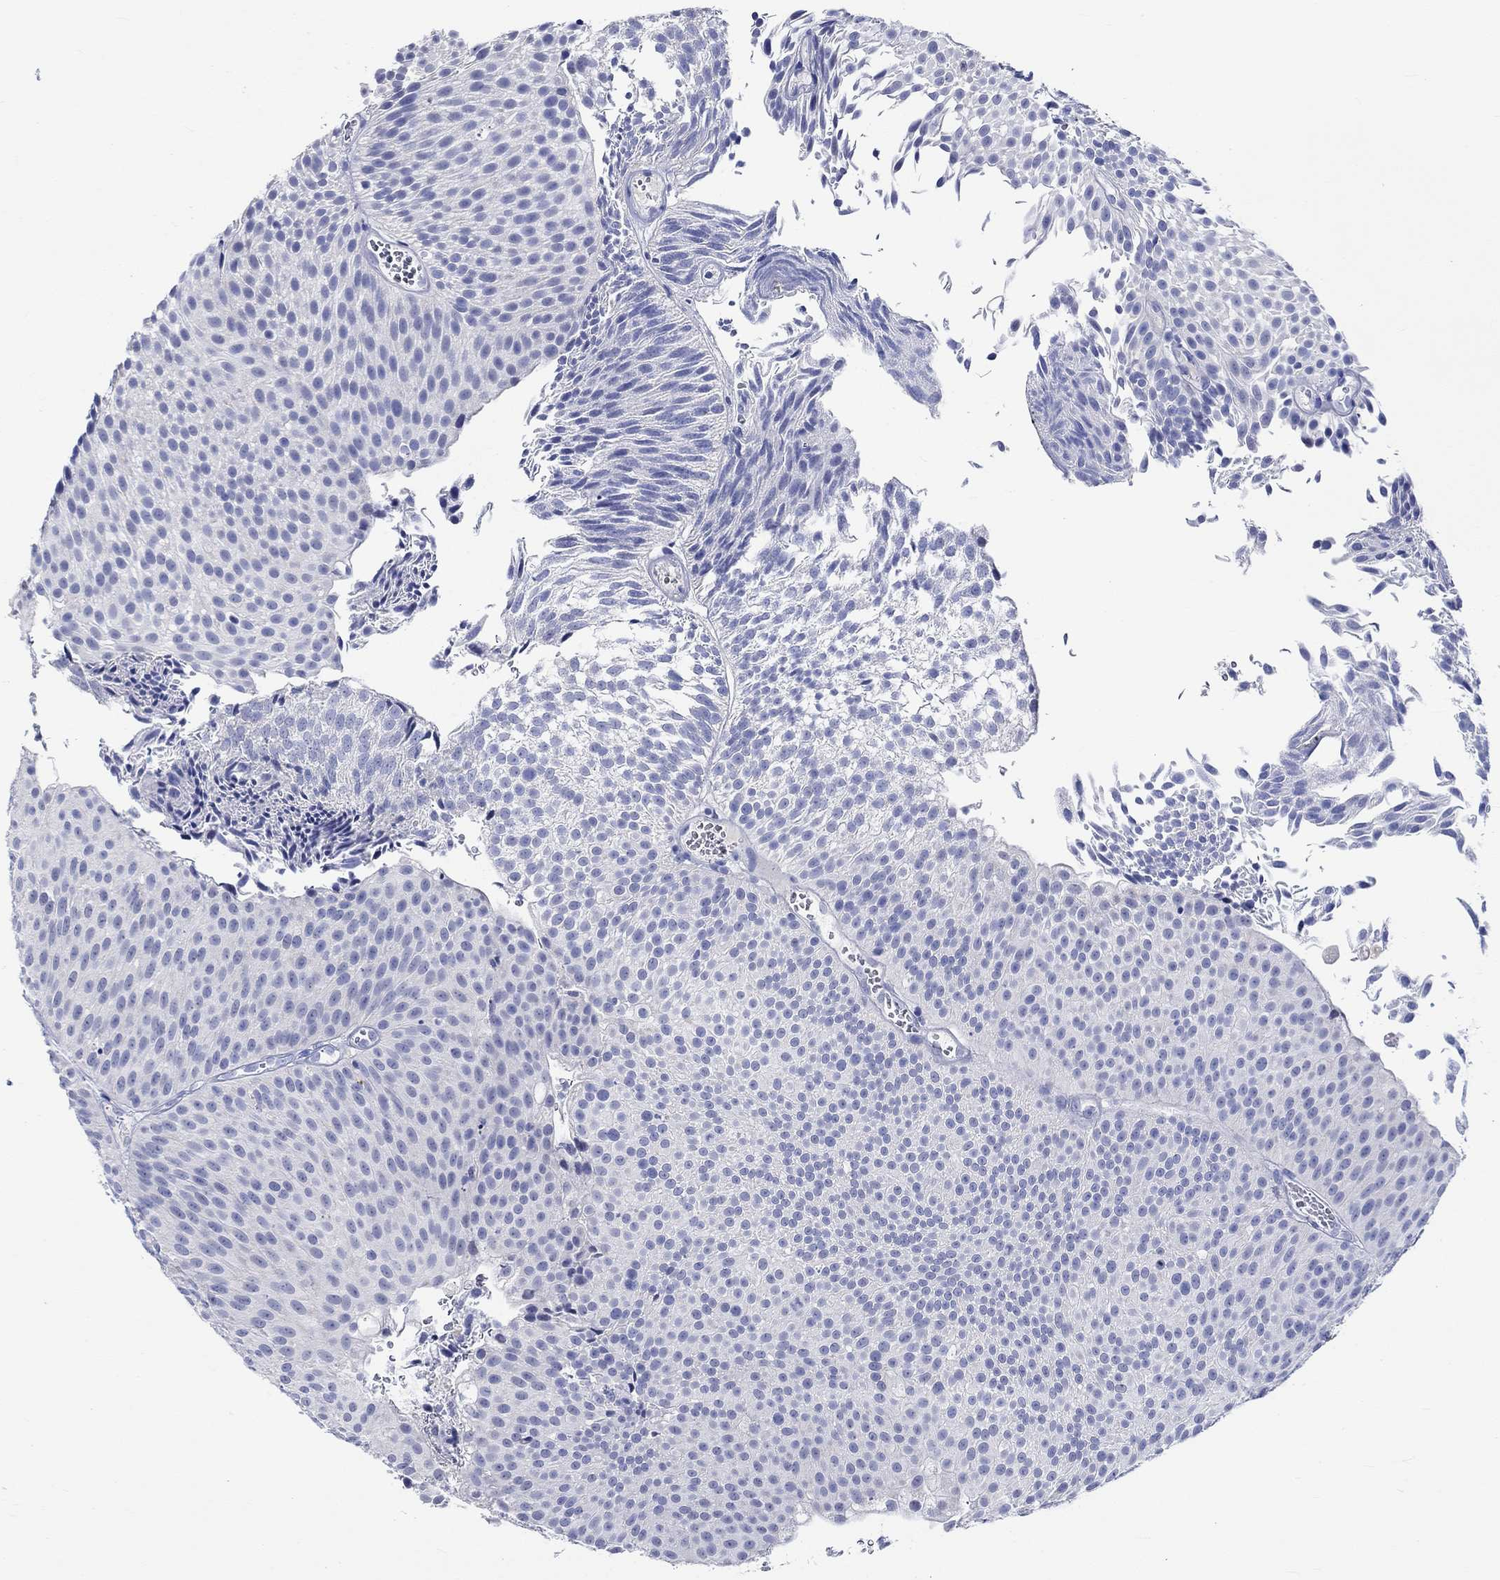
{"staining": {"intensity": "negative", "quantity": "none", "location": "none"}, "tissue": "urothelial cancer", "cell_type": "Tumor cells", "image_type": "cancer", "snomed": [{"axis": "morphology", "description": "Urothelial carcinoma, Low grade"}, {"axis": "topography", "description": "Urinary bladder"}], "caption": "A histopathology image of urothelial carcinoma (low-grade) stained for a protein displays no brown staining in tumor cells.", "gene": "KLHL35", "patient": {"sex": "male", "age": 65}}